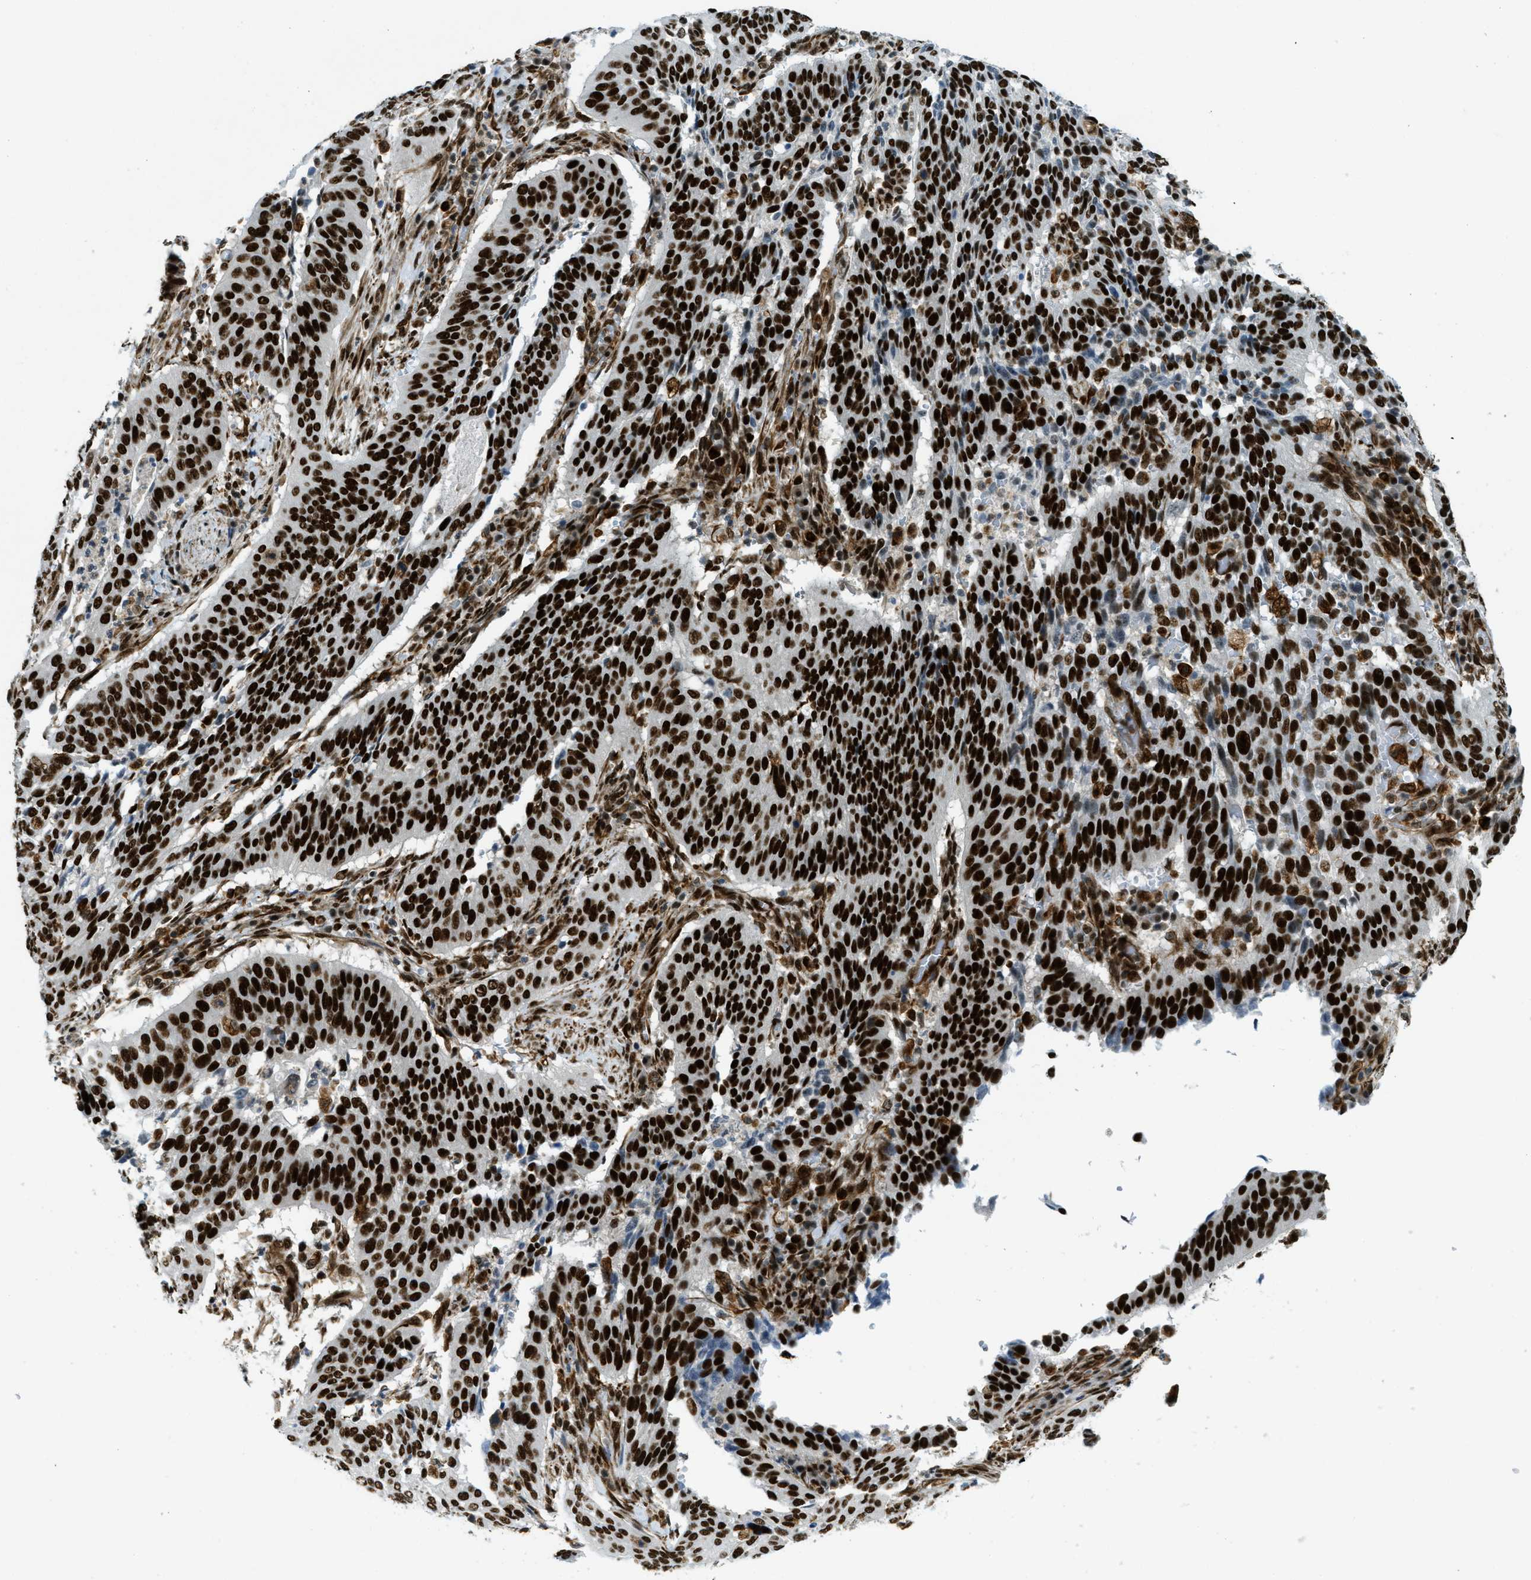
{"staining": {"intensity": "strong", "quantity": ">75%", "location": "nuclear"}, "tissue": "cervical cancer", "cell_type": "Tumor cells", "image_type": "cancer", "snomed": [{"axis": "morphology", "description": "Normal tissue, NOS"}, {"axis": "morphology", "description": "Squamous cell carcinoma, NOS"}, {"axis": "topography", "description": "Cervix"}], "caption": "Immunohistochemistry (IHC) histopathology image of neoplastic tissue: human squamous cell carcinoma (cervical) stained using immunohistochemistry (IHC) exhibits high levels of strong protein expression localized specifically in the nuclear of tumor cells, appearing as a nuclear brown color.", "gene": "ZFR", "patient": {"sex": "female", "age": 39}}